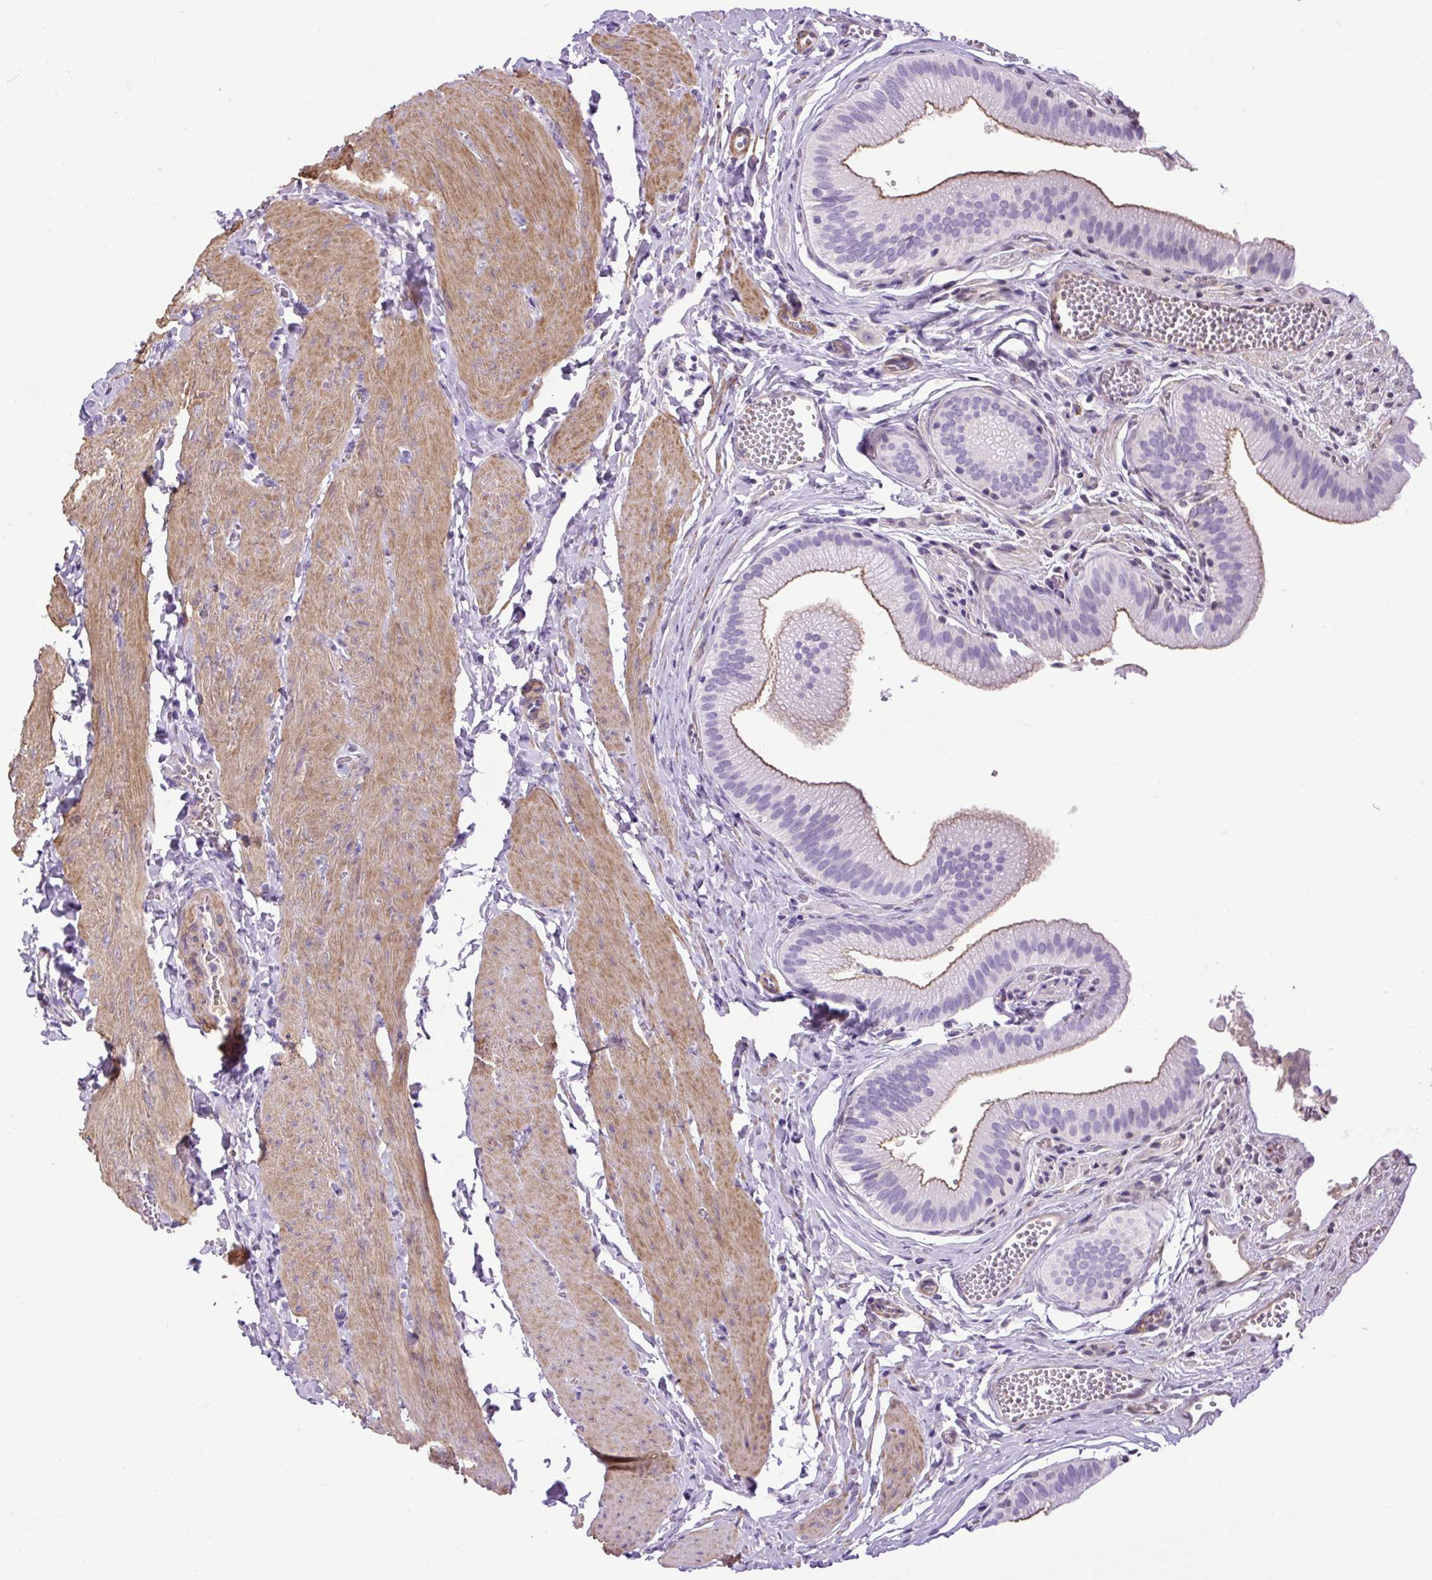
{"staining": {"intensity": "weak", "quantity": "25%-75%", "location": "cytoplasmic/membranous"}, "tissue": "gallbladder", "cell_type": "Glandular cells", "image_type": "normal", "snomed": [{"axis": "morphology", "description": "Normal tissue, NOS"}, {"axis": "topography", "description": "Gallbladder"}, {"axis": "topography", "description": "Peripheral nerve tissue"}], "caption": "The image shows staining of benign gallbladder, revealing weak cytoplasmic/membranous protein staining (brown color) within glandular cells.", "gene": "VWA7", "patient": {"sex": "male", "age": 17}}